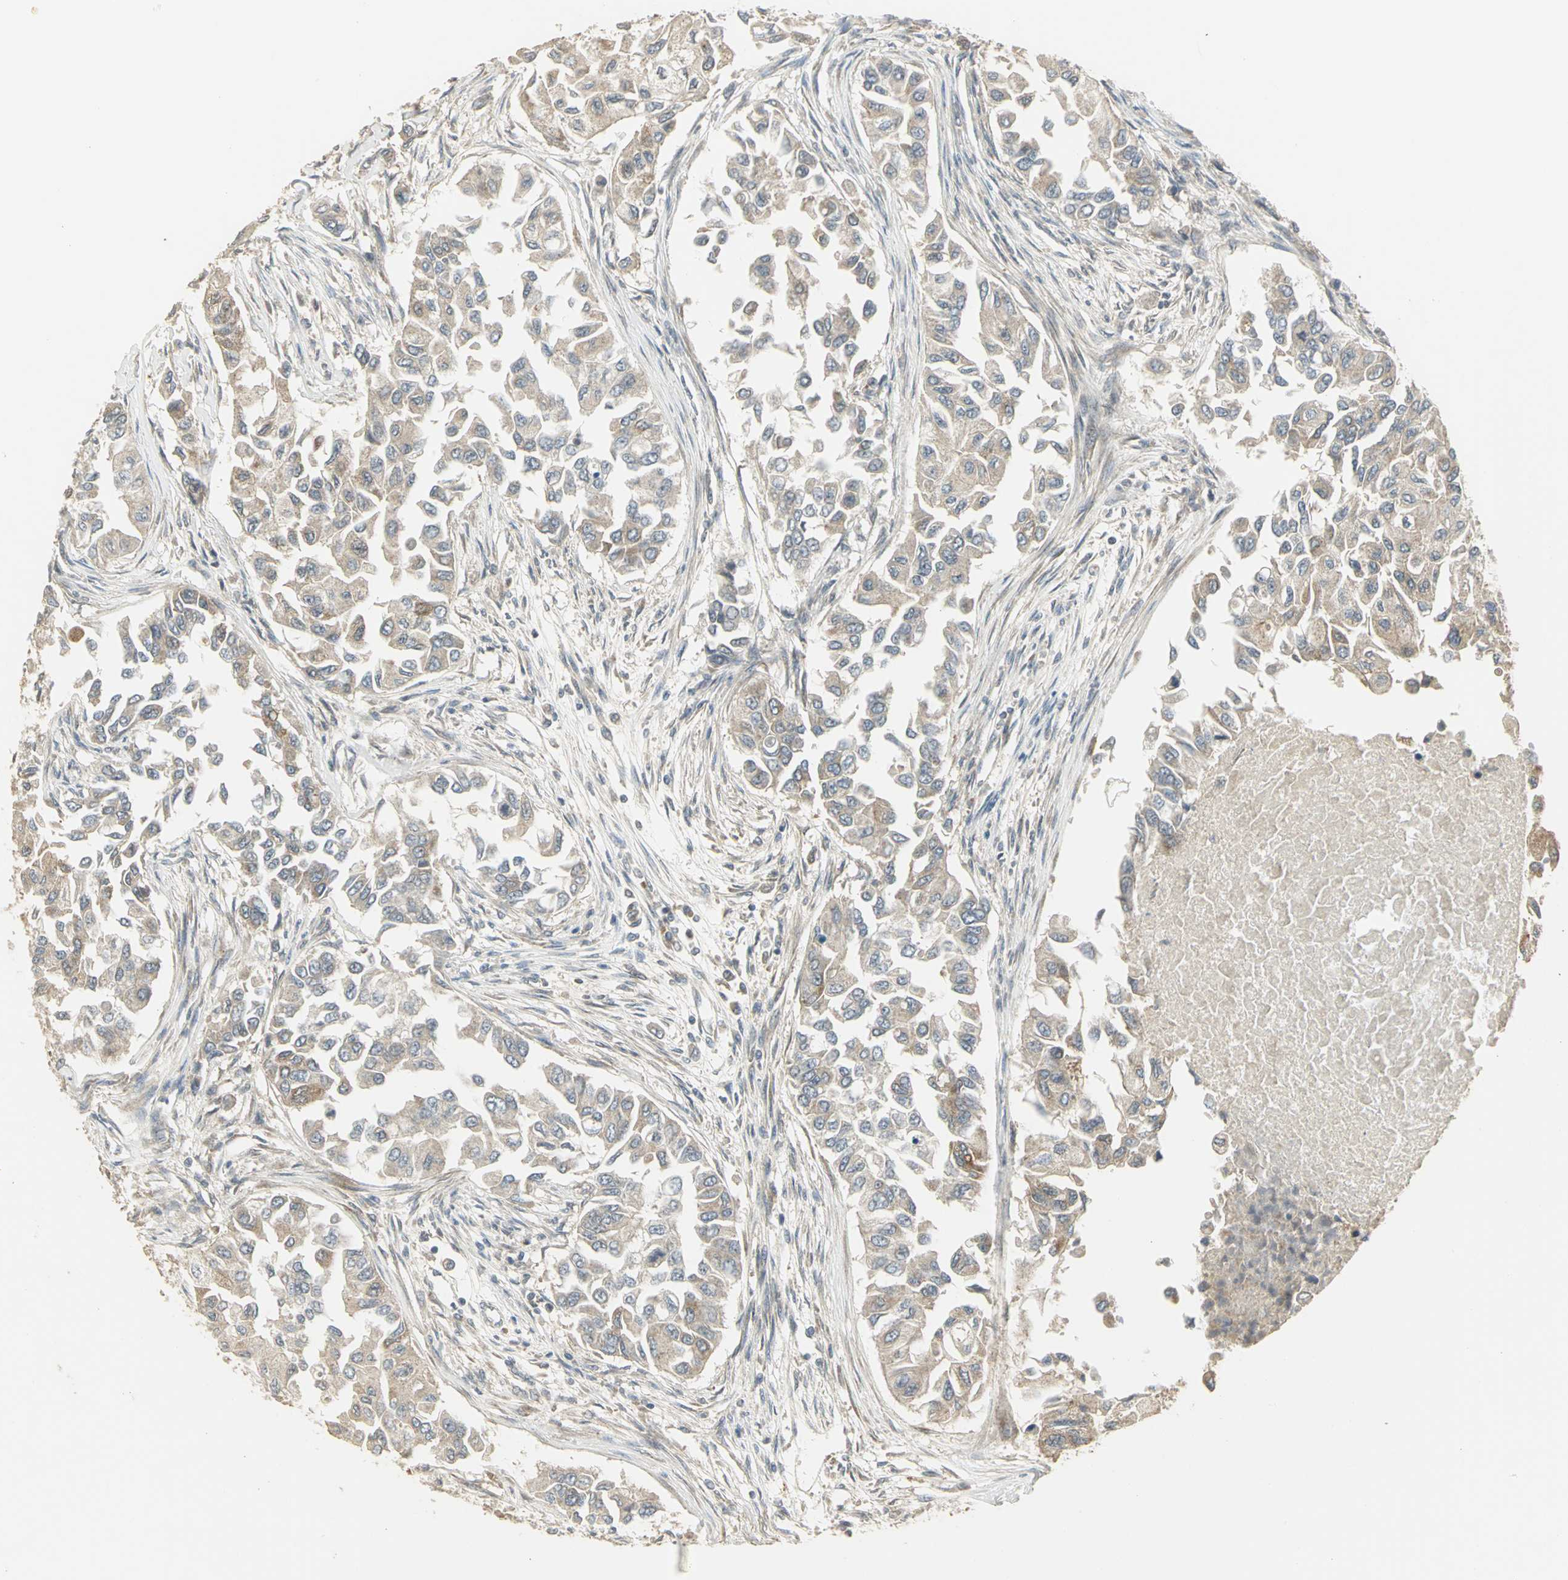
{"staining": {"intensity": "weak", "quantity": ">75%", "location": "cytoplasmic/membranous"}, "tissue": "breast cancer", "cell_type": "Tumor cells", "image_type": "cancer", "snomed": [{"axis": "morphology", "description": "Normal tissue, NOS"}, {"axis": "morphology", "description": "Duct carcinoma"}, {"axis": "topography", "description": "Breast"}], "caption": "The image shows immunohistochemical staining of breast cancer. There is weak cytoplasmic/membranous staining is appreciated in about >75% of tumor cells.", "gene": "MAPK8IP3", "patient": {"sex": "female", "age": 49}}